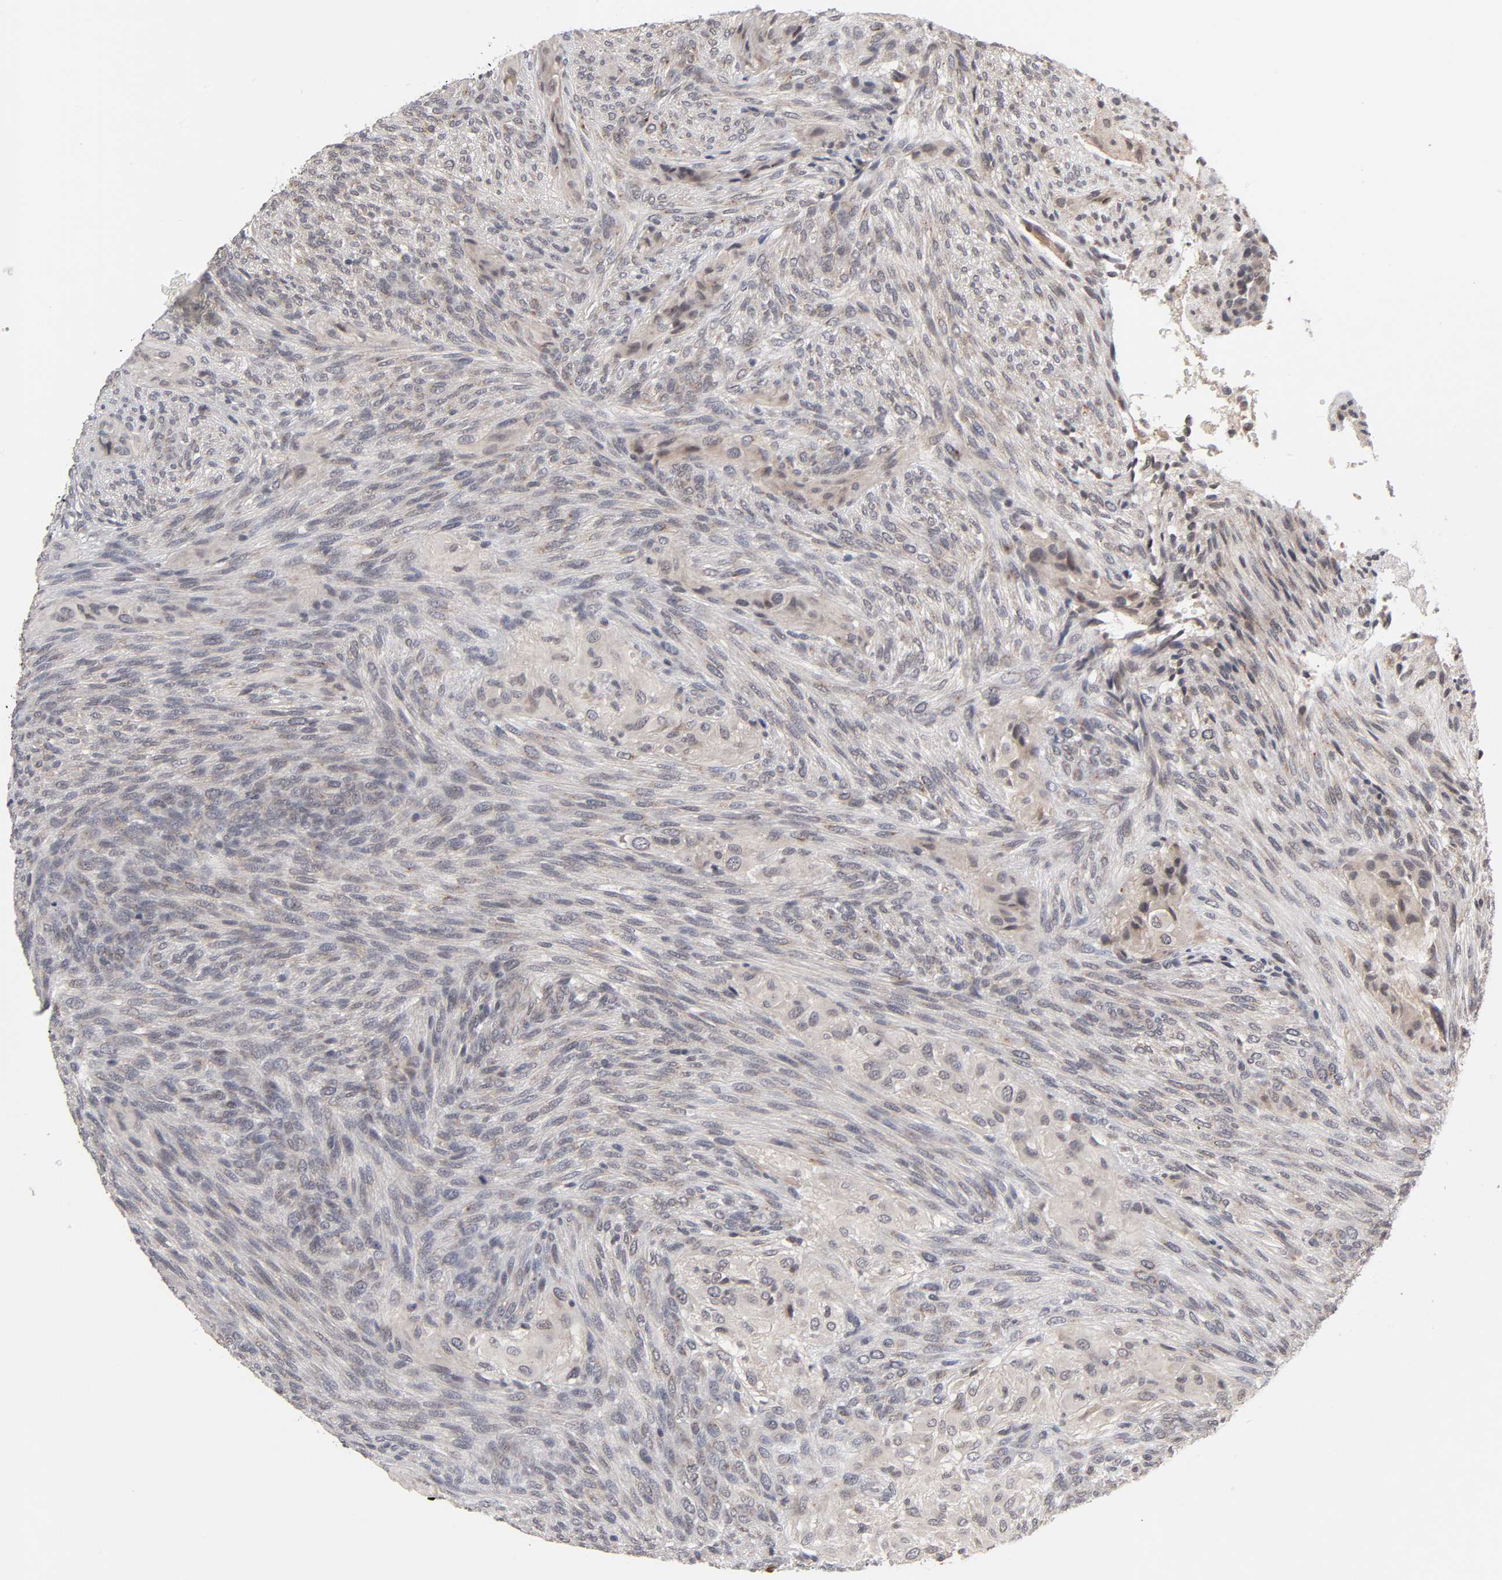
{"staining": {"intensity": "weak", "quantity": "25%-75%", "location": "cytoplasmic/membranous"}, "tissue": "glioma", "cell_type": "Tumor cells", "image_type": "cancer", "snomed": [{"axis": "morphology", "description": "Glioma, malignant, High grade"}, {"axis": "topography", "description": "Cerebral cortex"}], "caption": "Immunohistochemical staining of glioma displays low levels of weak cytoplasmic/membranous staining in about 25%-75% of tumor cells.", "gene": "AUH", "patient": {"sex": "female", "age": 55}}